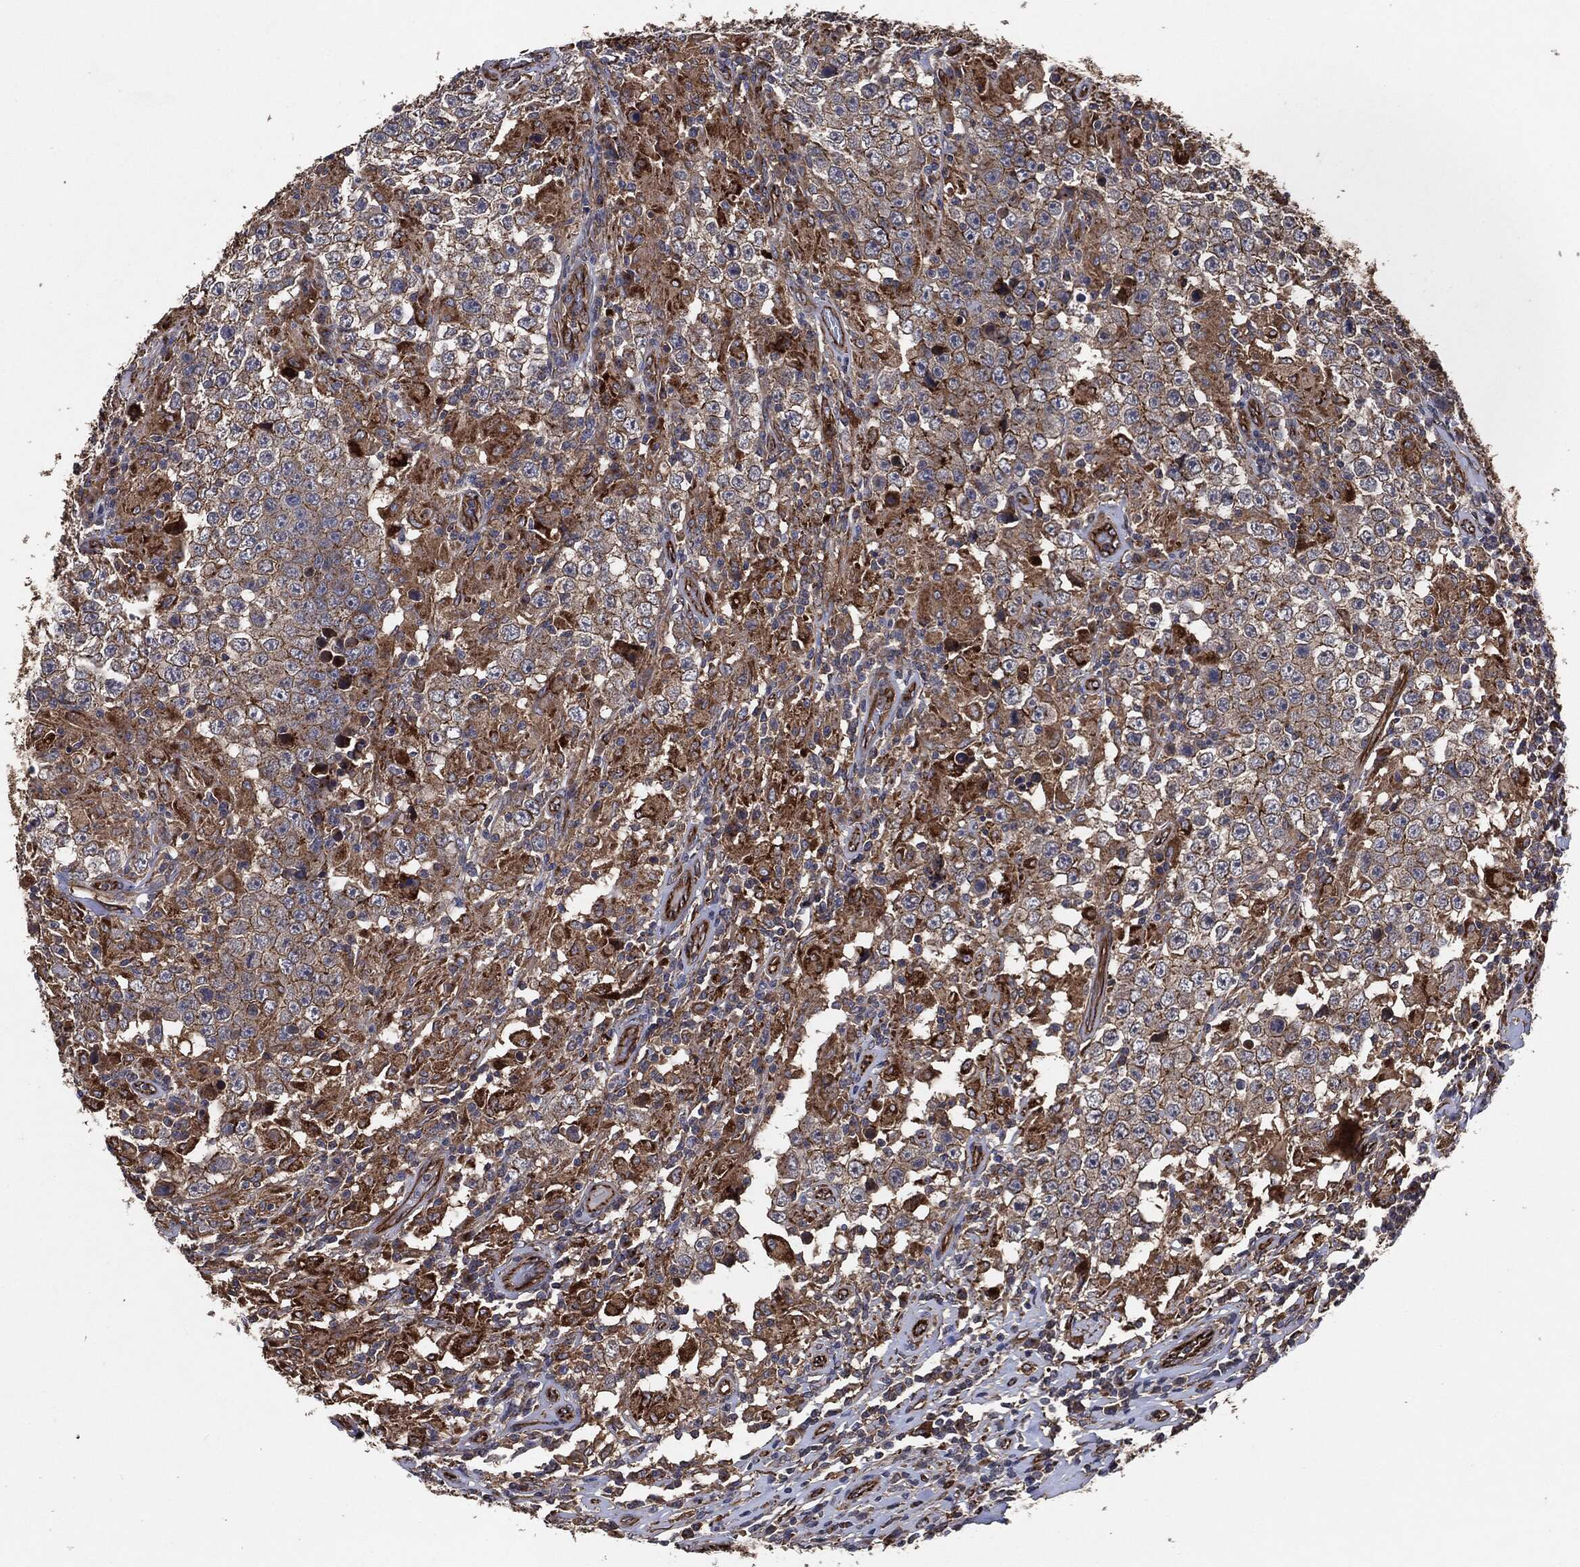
{"staining": {"intensity": "moderate", "quantity": "25%-75%", "location": "cytoplasmic/membranous"}, "tissue": "testis cancer", "cell_type": "Tumor cells", "image_type": "cancer", "snomed": [{"axis": "morphology", "description": "Seminoma, NOS"}, {"axis": "morphology", "description": "Carcinoma, Embryonal, NOS"}, {"axis": "topography", "description": "Testis"}], "caption": "IHC micrograph of testis cancer (seminoma) stained for a protein (brown), which reveals medium levels of moderate cytoplasmic/membranous positivity in about 25%-75% of tumor cells.", "gene": "CTNNA1", "patient": {"sex": "male", "age": 41}}